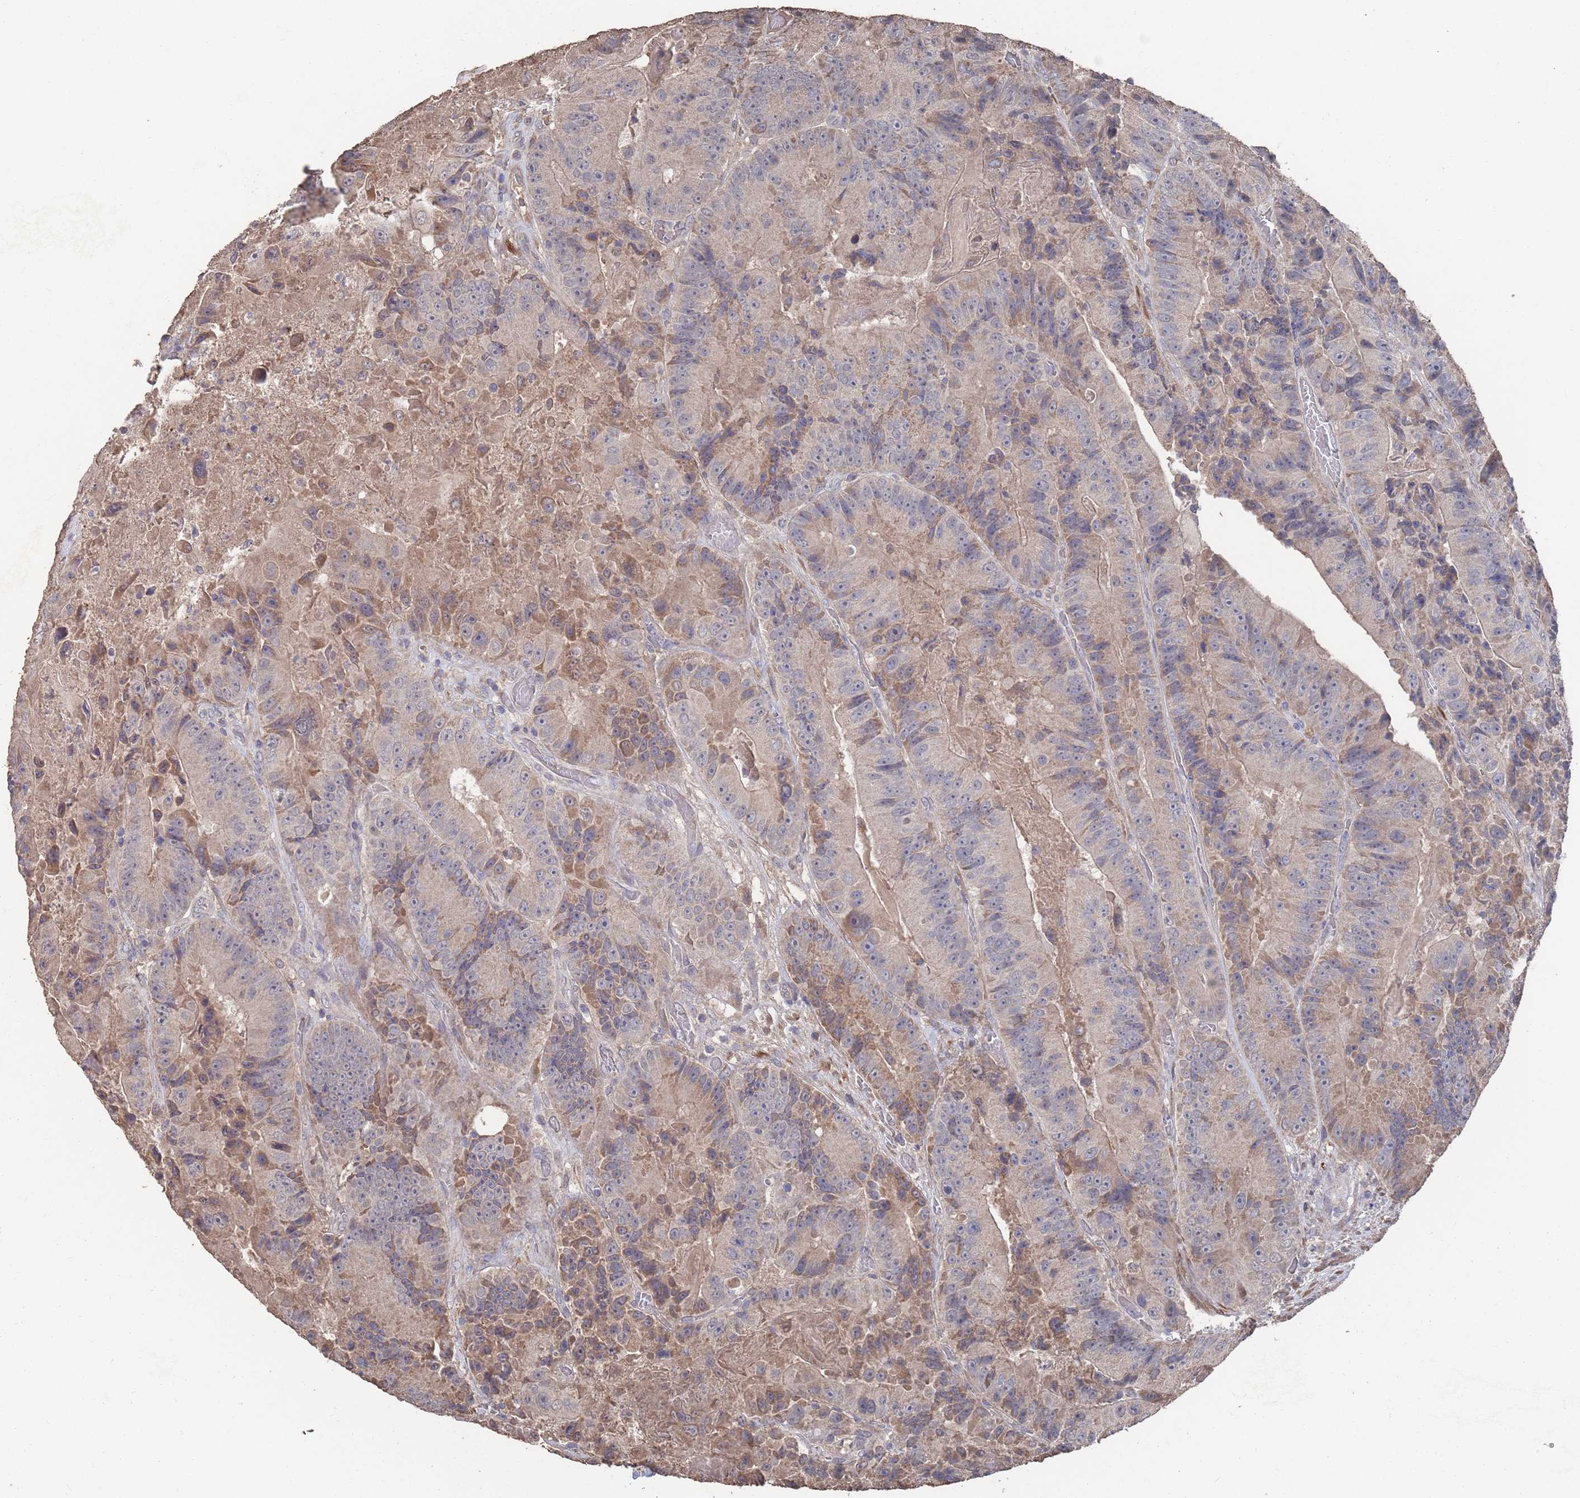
{"staining": {"intensity": "moderate", "quantity": "<25%", "location": "cytoplasmic/membranous"}, "tissue": "colorectal cancer", "cell_type": "Tumor cells", "image_type": "cancer", "snomed": [{"axis": "morphology", "description": "Adenocarcinoma, NOS"}, {"axis": "topography", "description": "Colon"}], "caption": "The micrograph demonstrates a brown stain indicating the presence of a protein in the cytoplasmic/membranous of tumor cells in colorectal cancer.", "gene": "BTBD18", "patient": {"sex": "female", "age": 86}}